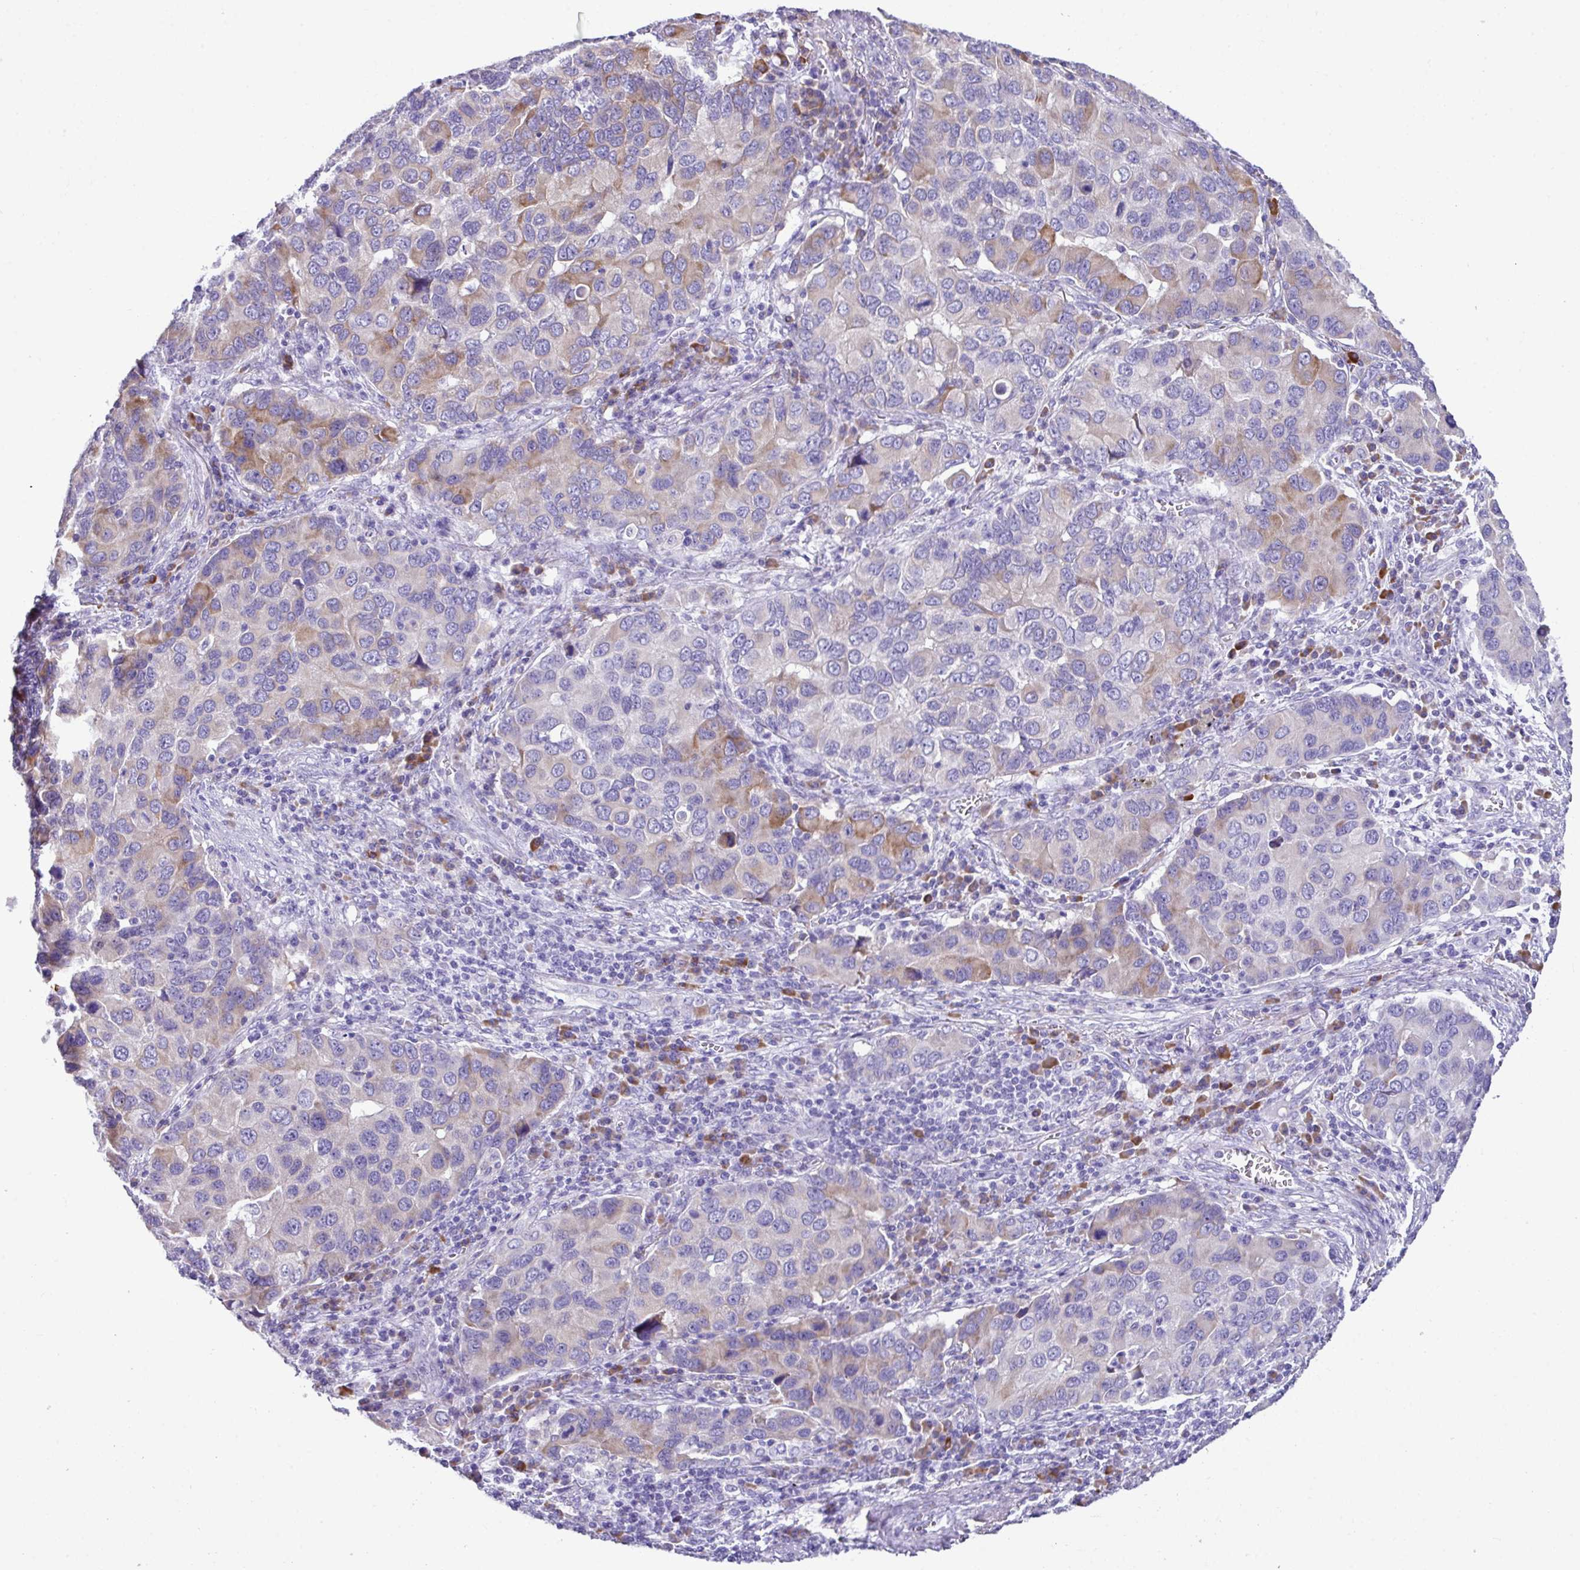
{"staining": {"intensity": "weak", "quantity": "<25%", "location": "cytoplasmic/membranous"}, "tissue": "lung cancer", "cell_type": "Tumor cells", "image_type": "cancer", "snomed": [{"axis": "morphology", "description": "Aneuploidy"}, {"axis": "morphology", "description": "Adenocarcinoma, NOS"}, {"axis": "topography", "description": "Lymph node"}, {"axis": "topography", "description": "Lung"}], "caption": "This is an IHC histopathology image of human lung cancer. There is no positivity in tumor cells.", "gene": "RGS21", "patient": {"sex": "female", "age": 74}}